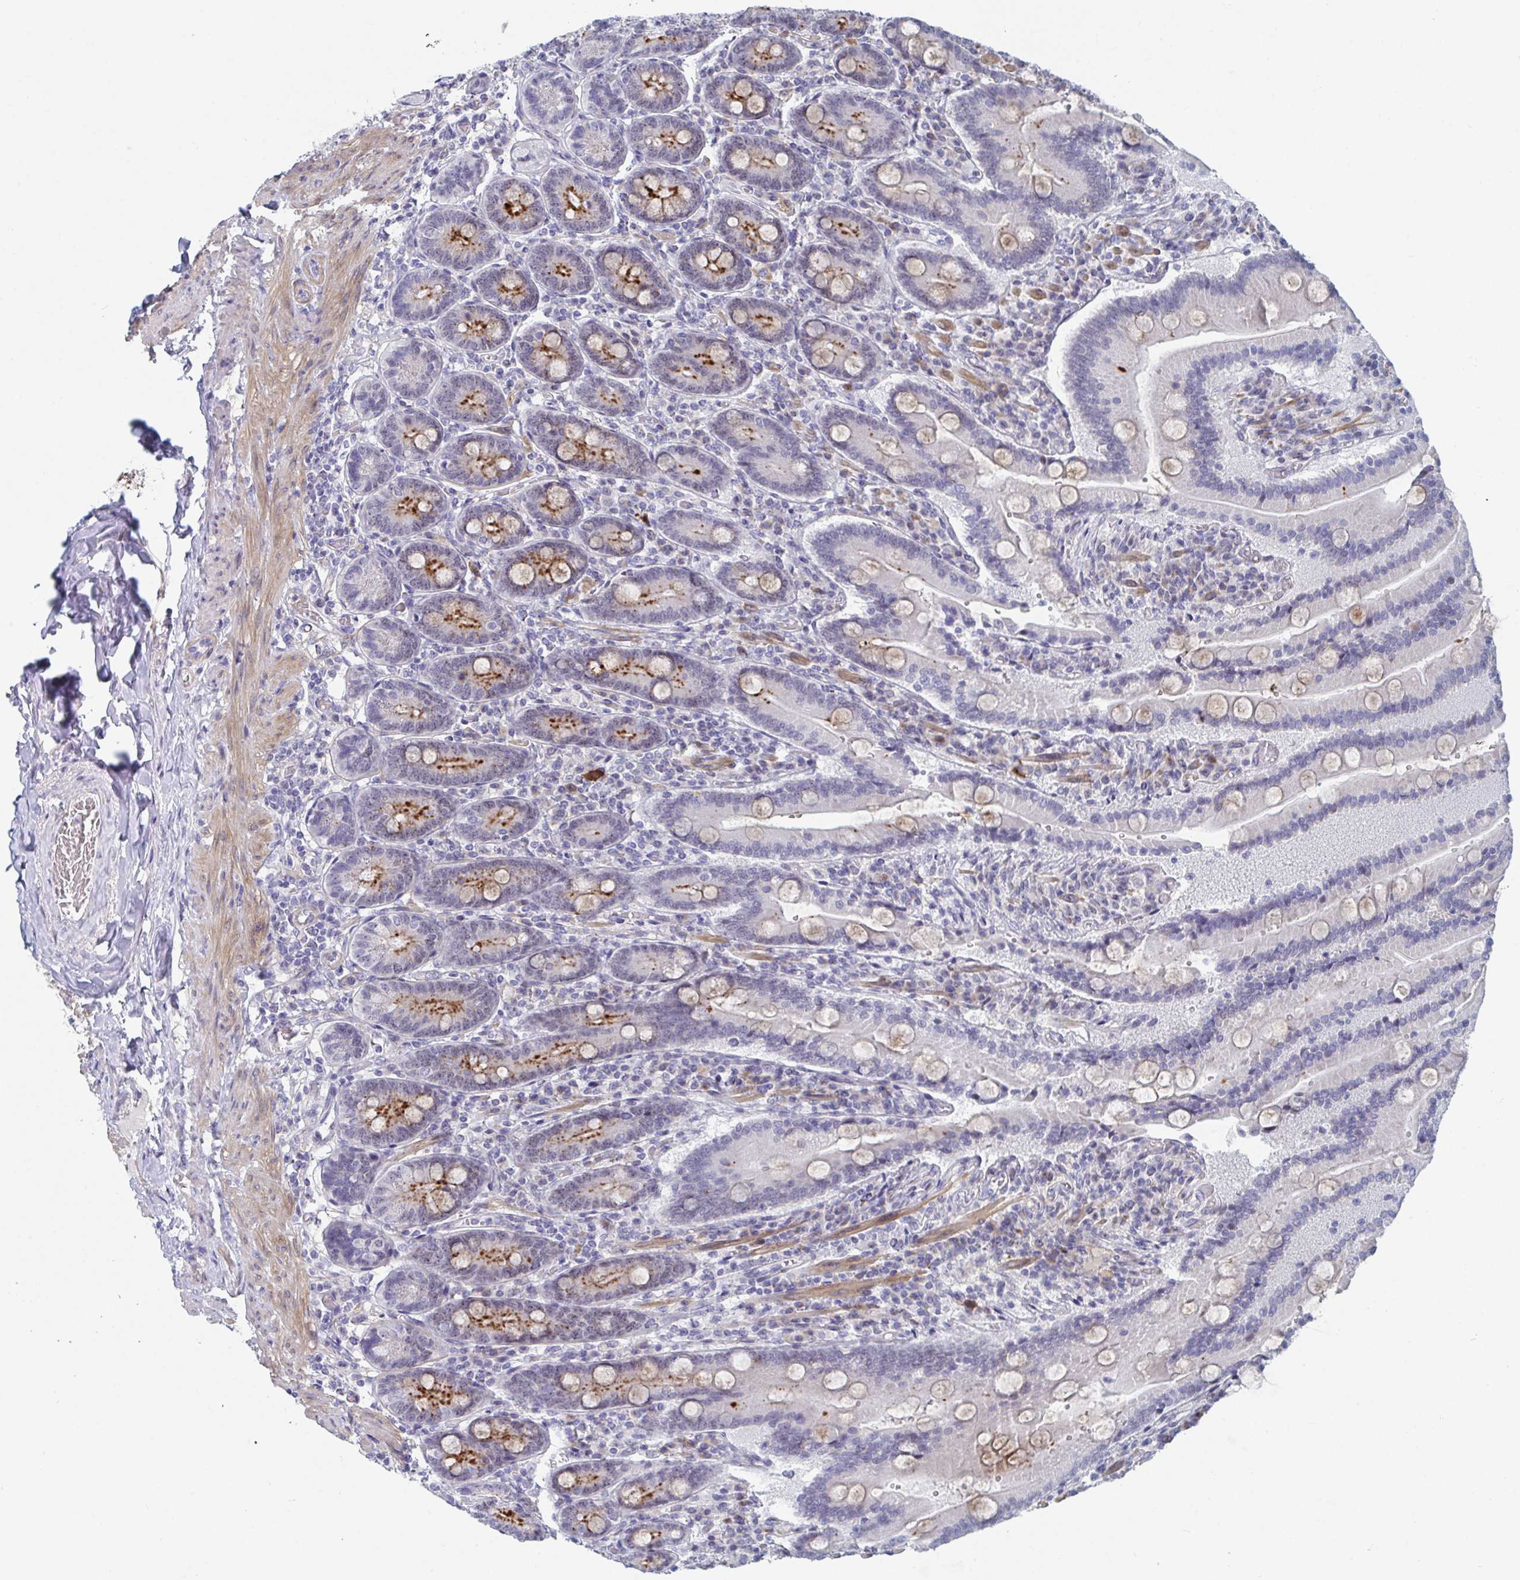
{"staining": {"intensity": "strong", "quantity": "25%-75%", "location": "cytoplasmic/membranous"}, "tissue": "duodenum", "cell_type": "Glandular cells", "image_type": "normal", "snomed": [{"axis": "morphology", "description": "Normal tissue, NOS"}, {"axis": "topography", "description": "Duodenum"}], "caption": "Human duodenum stained with a brown dye shows strong cytoplasmic/membranous positive staining in approximately 25%-75% of glandular cells.", "gene": "CENPT", "patient": {"sex": "female", "age": 62}}